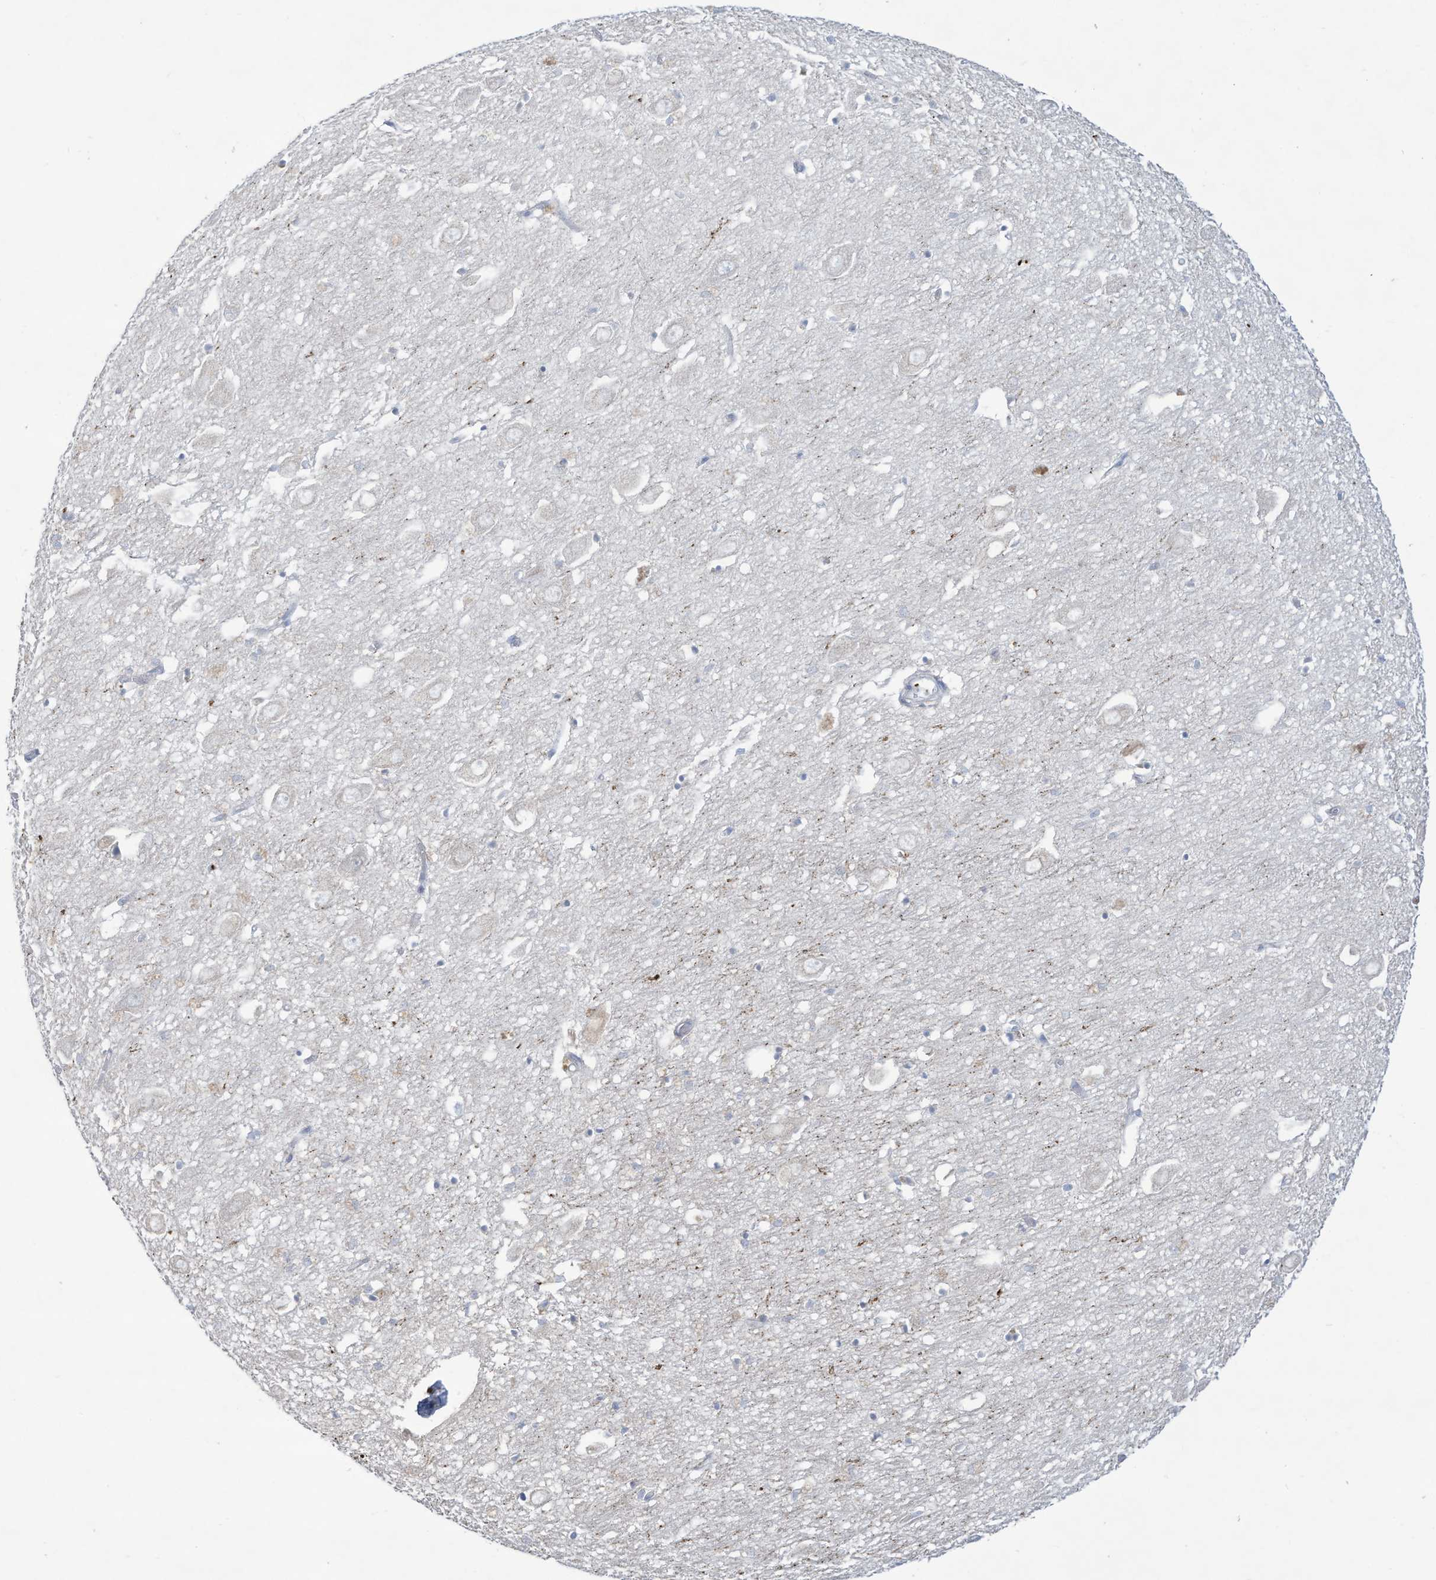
{"staining": {"intensity": "negative", "quantity": "none", "location": "none"}, "tissue": "hippocampus", "cell_type": "Glial cells", "image_type": "normal", "snomed": [{"axis": "morphology", "description": "Normal tissue, NOS"}, {"axis": "topography", "description": "Hippocampus"}], "caption": "Immunohistochemical staining of normal human hippocampus reveals no significant positivity in glial cells. The staining was performed using DAB (3,3'-diaminobenzidine) to visualize the protein expression in brown, while the nuclei were stained in blue with hematoxylin (Magnification: 20x).", "gene": "THNSL2", "patient": {"sex": "female", "age": 64}}